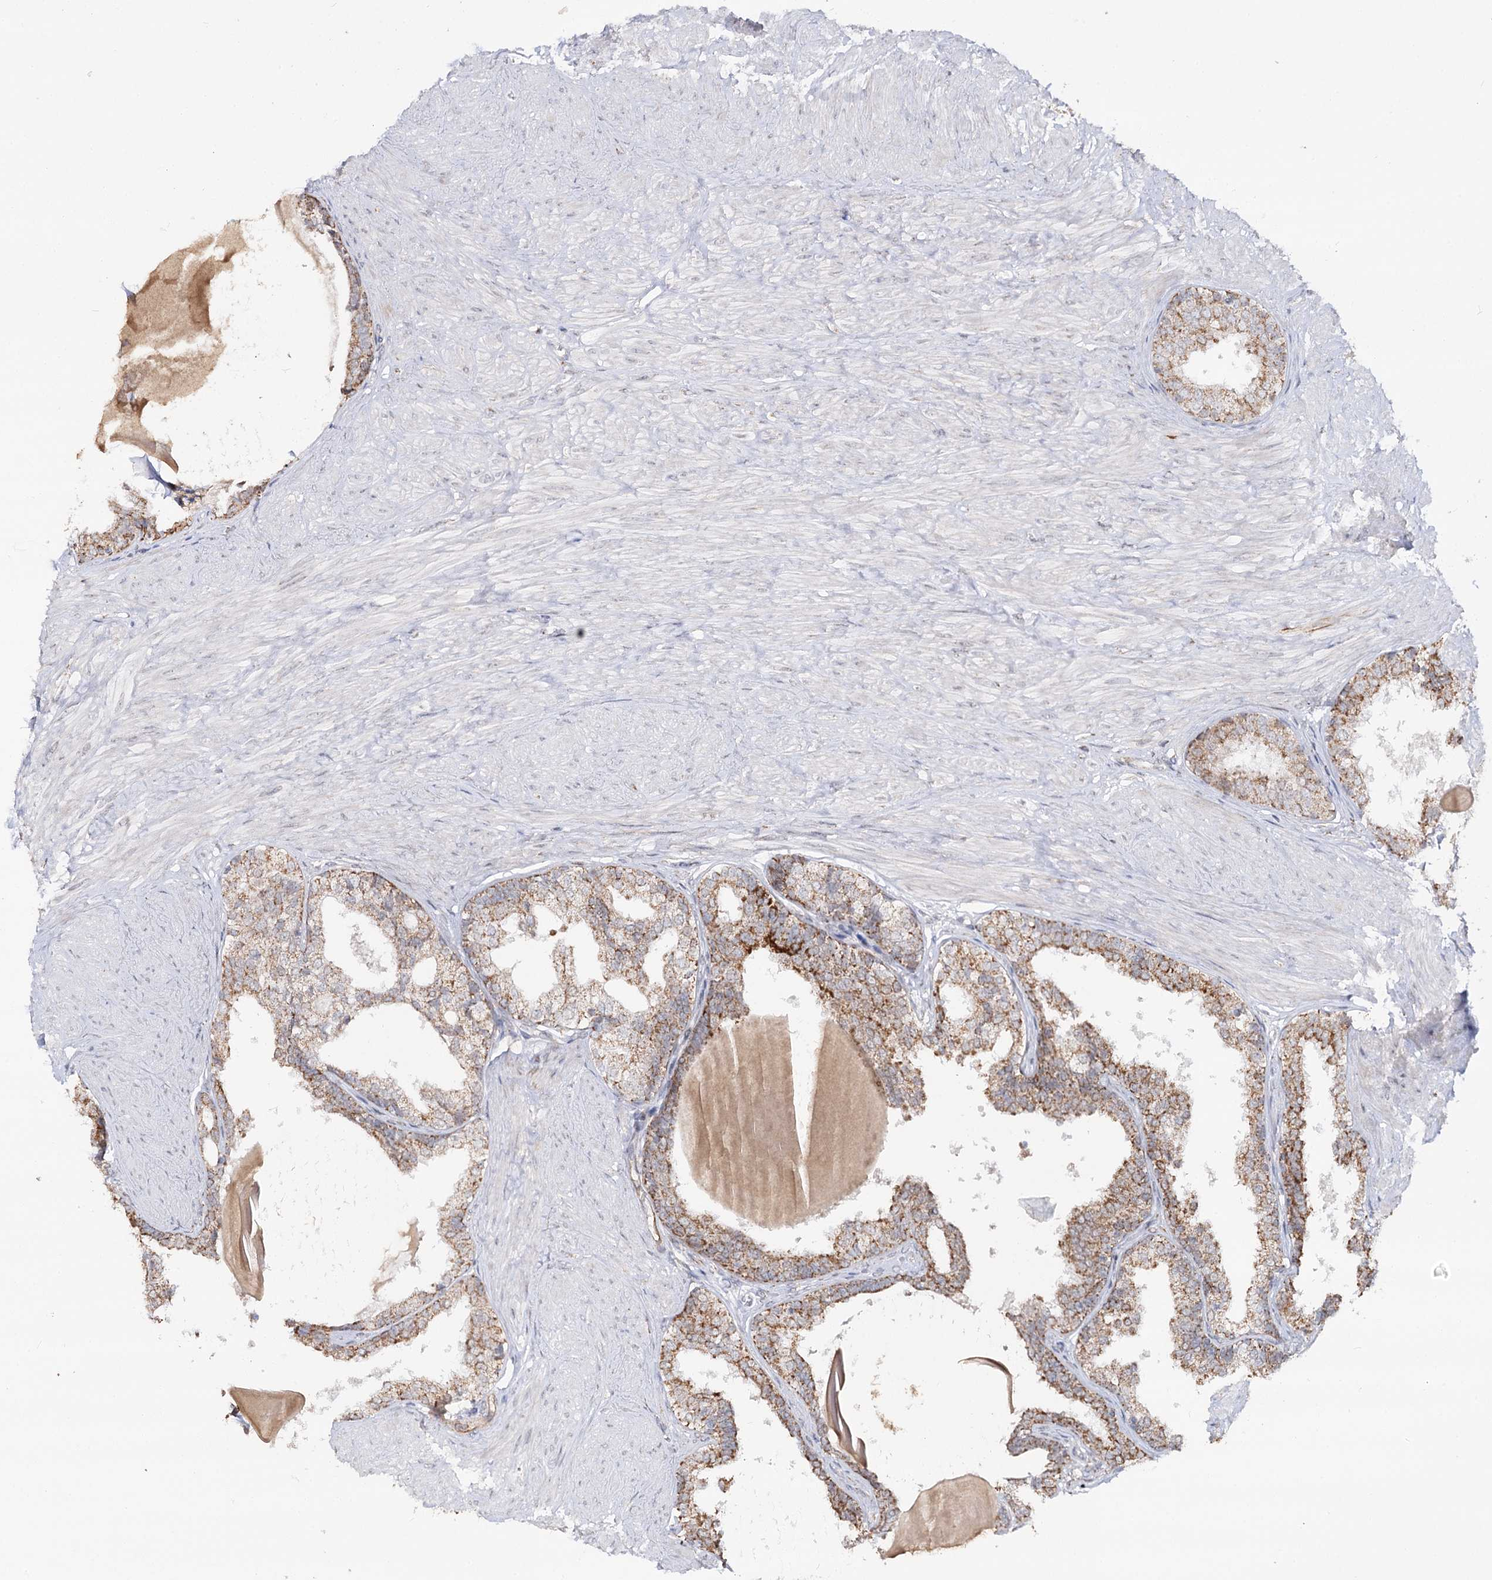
{"staining": {"intensity": "moderate", "quantity": ">75%", "location": "cytoplasmic/membranous"}, "tissue": "prostate", "cell_type": "Glandular cells", "image_type": "normal", "snomed": [{"axis": "morphology", "description": "Normal tissue, NOS"}, {"axis": "topography", "description": "Prostate"}], "caption": "Protein staining exhibits moderate cytoplasmic/membranous positivity in about >75% of glandular cells in unremarkable prostate.", "gene": "CBR4", "patient": {"sex": "male", "age": 48}}